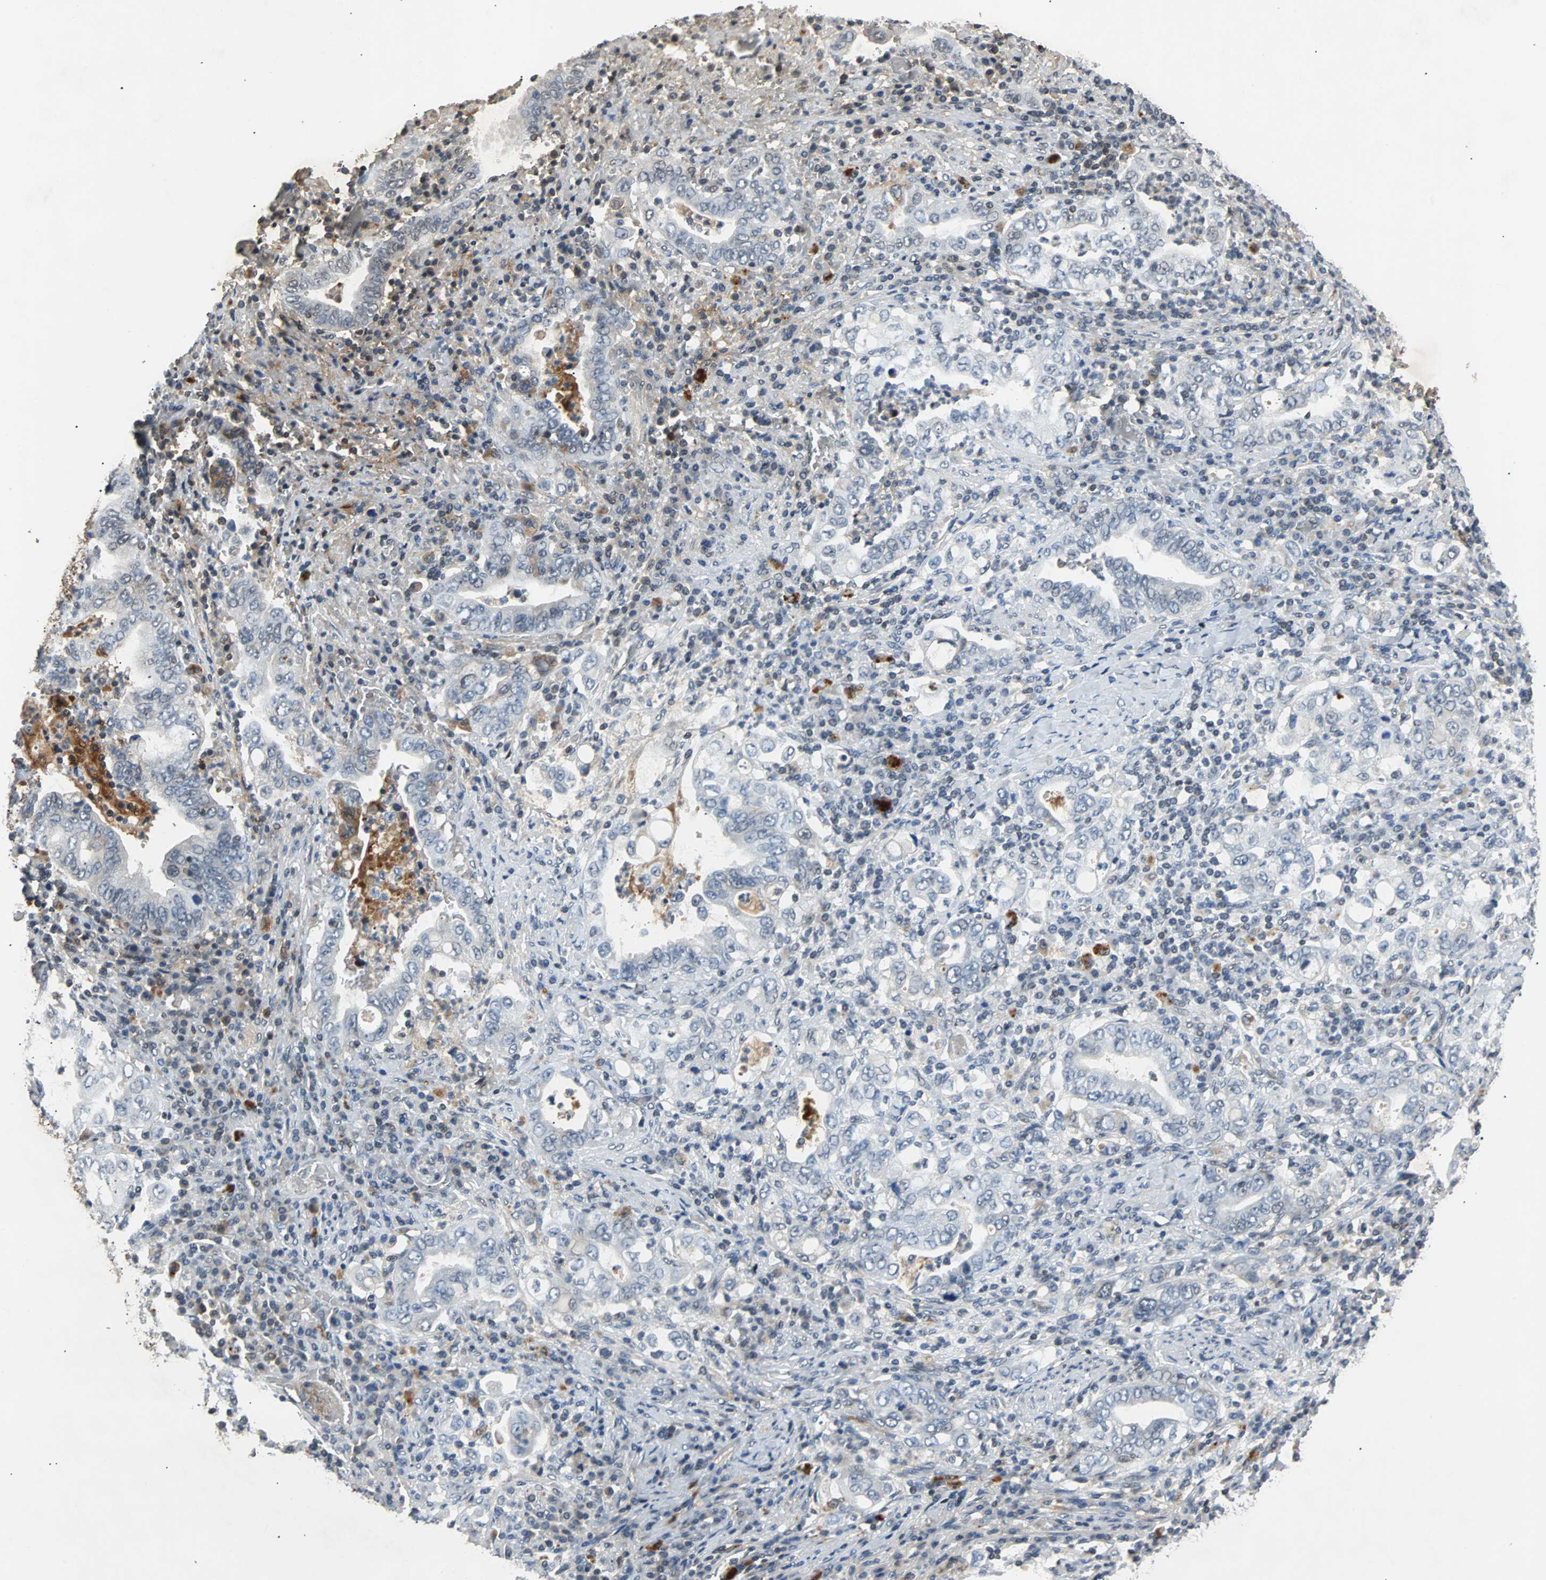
{"staining": {"intensity": "negative", "quantity": "none", "location": "none"}, "tissue": "stomach cancer", "cell_type": "Tumor cells", "image_type": "cancer", "snomed": [{"axis": "morphology", "description": "Normal tissue, NOS"}, {"axis": "morphology", "description": "Adenocarcinoma, NOS"}, {"axis": "topography", "description": "Esophagus"}, {"axis": "topography", "description": "Stomach, upper"}, {"axis": "topography", "description": "Peripheral nerve tissue"}], "caption": "A high-resolution micrograph shows immunohistochemistry (IHC) staining of adenocarcinoma (stomach), which displays no significant positivity in tumor cells.", "gene": "PHC1", "patient": {"sex": "male", "age": 62}}